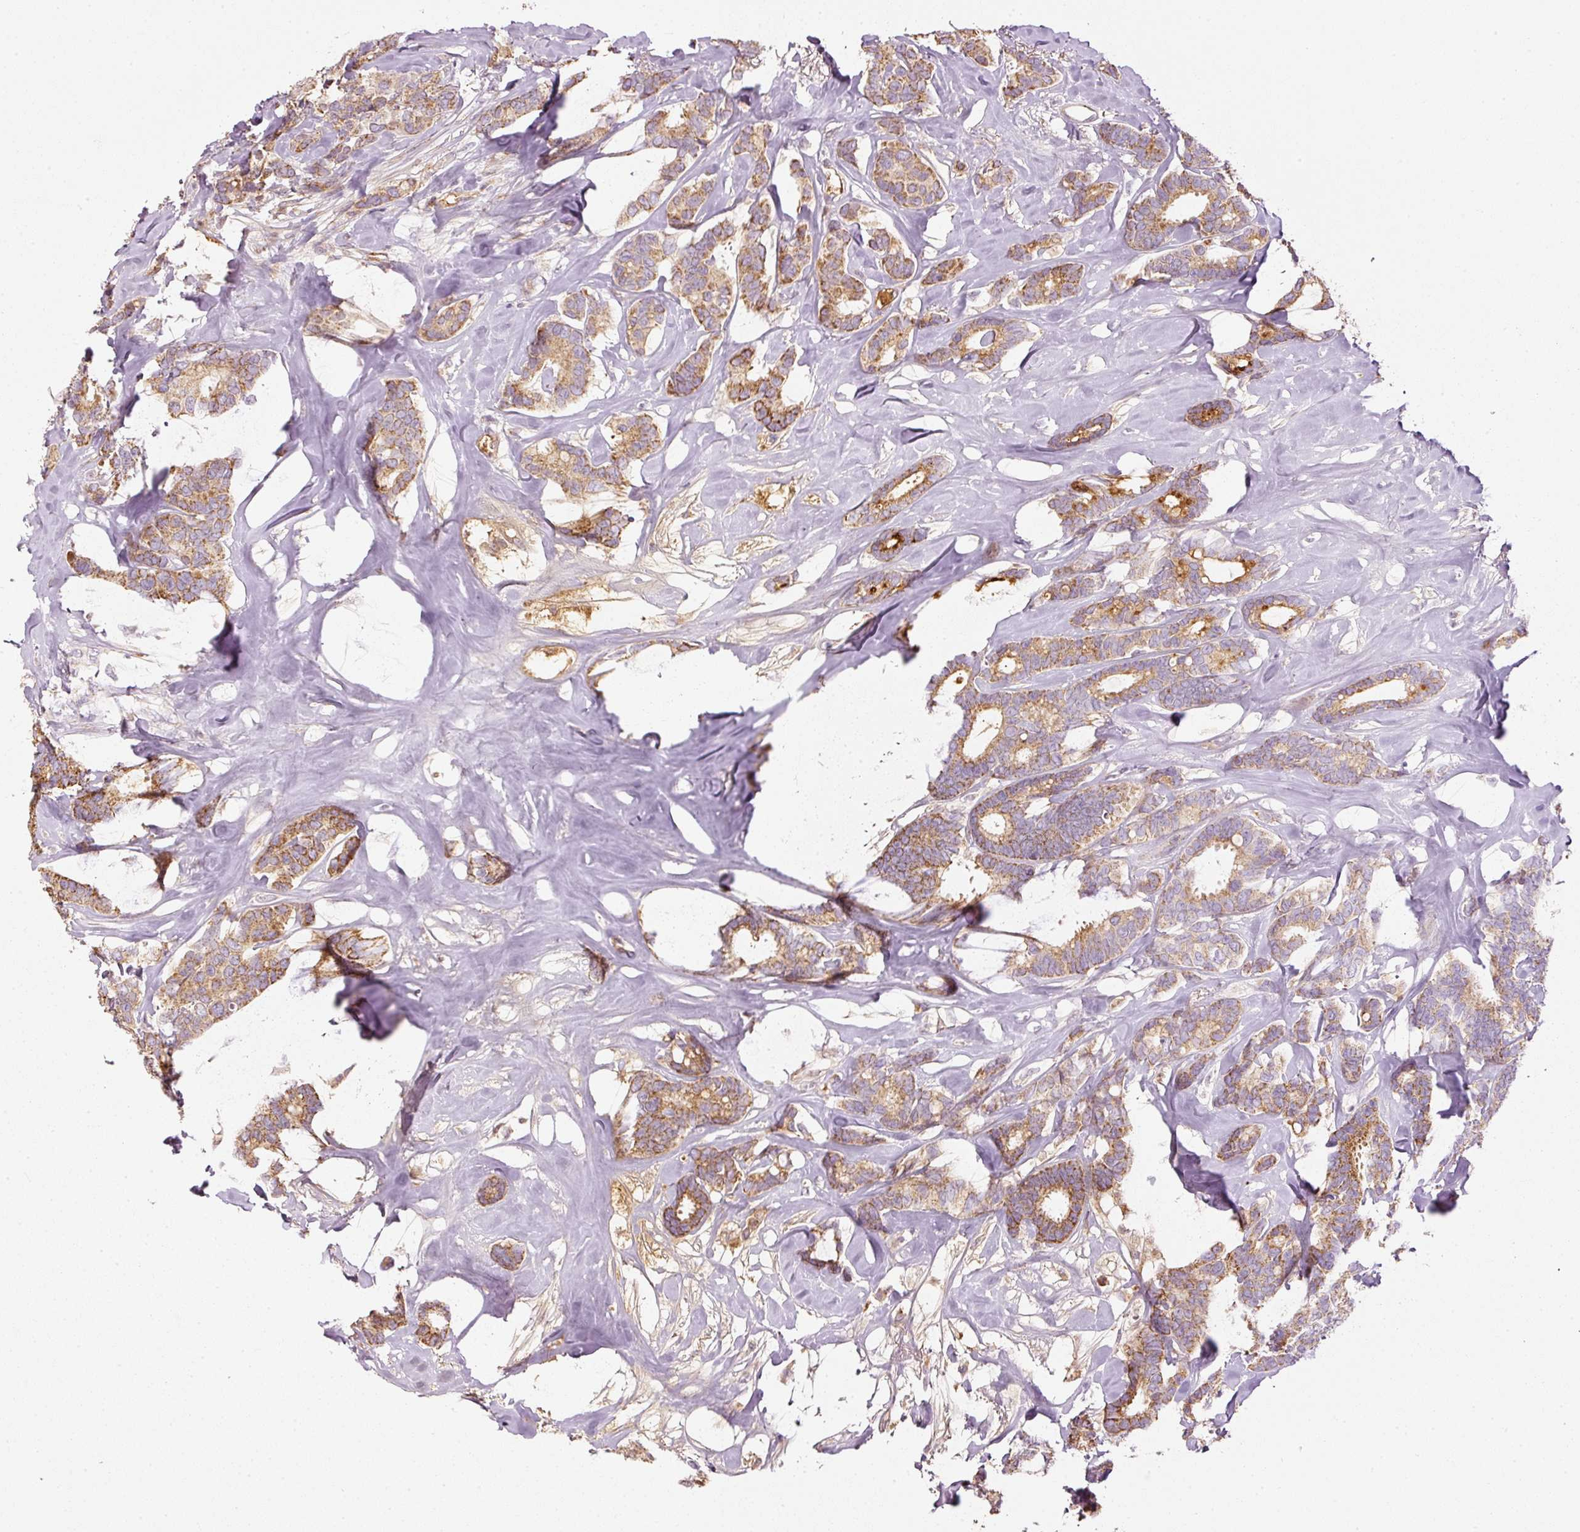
{"staining": {"intensity": "moderate", "quantity": ">75%", "location": "cytoplasmic/membranous"}, "tissue": "breast cancer", "cell_type": "Tumor cells", "image_type": "cancer", "snomed": [{"axis": "morphology", "description": "Duct carcinoma"}, {"axis": "topography", "description": "Breast"}], "caption": "Human breast infiltrating ductal carcinoma stained with a protein marker exhibits moderate staining in tumor cells.", "gene": "SERPING1", "patient": {"sex": "female", "age": 87}}